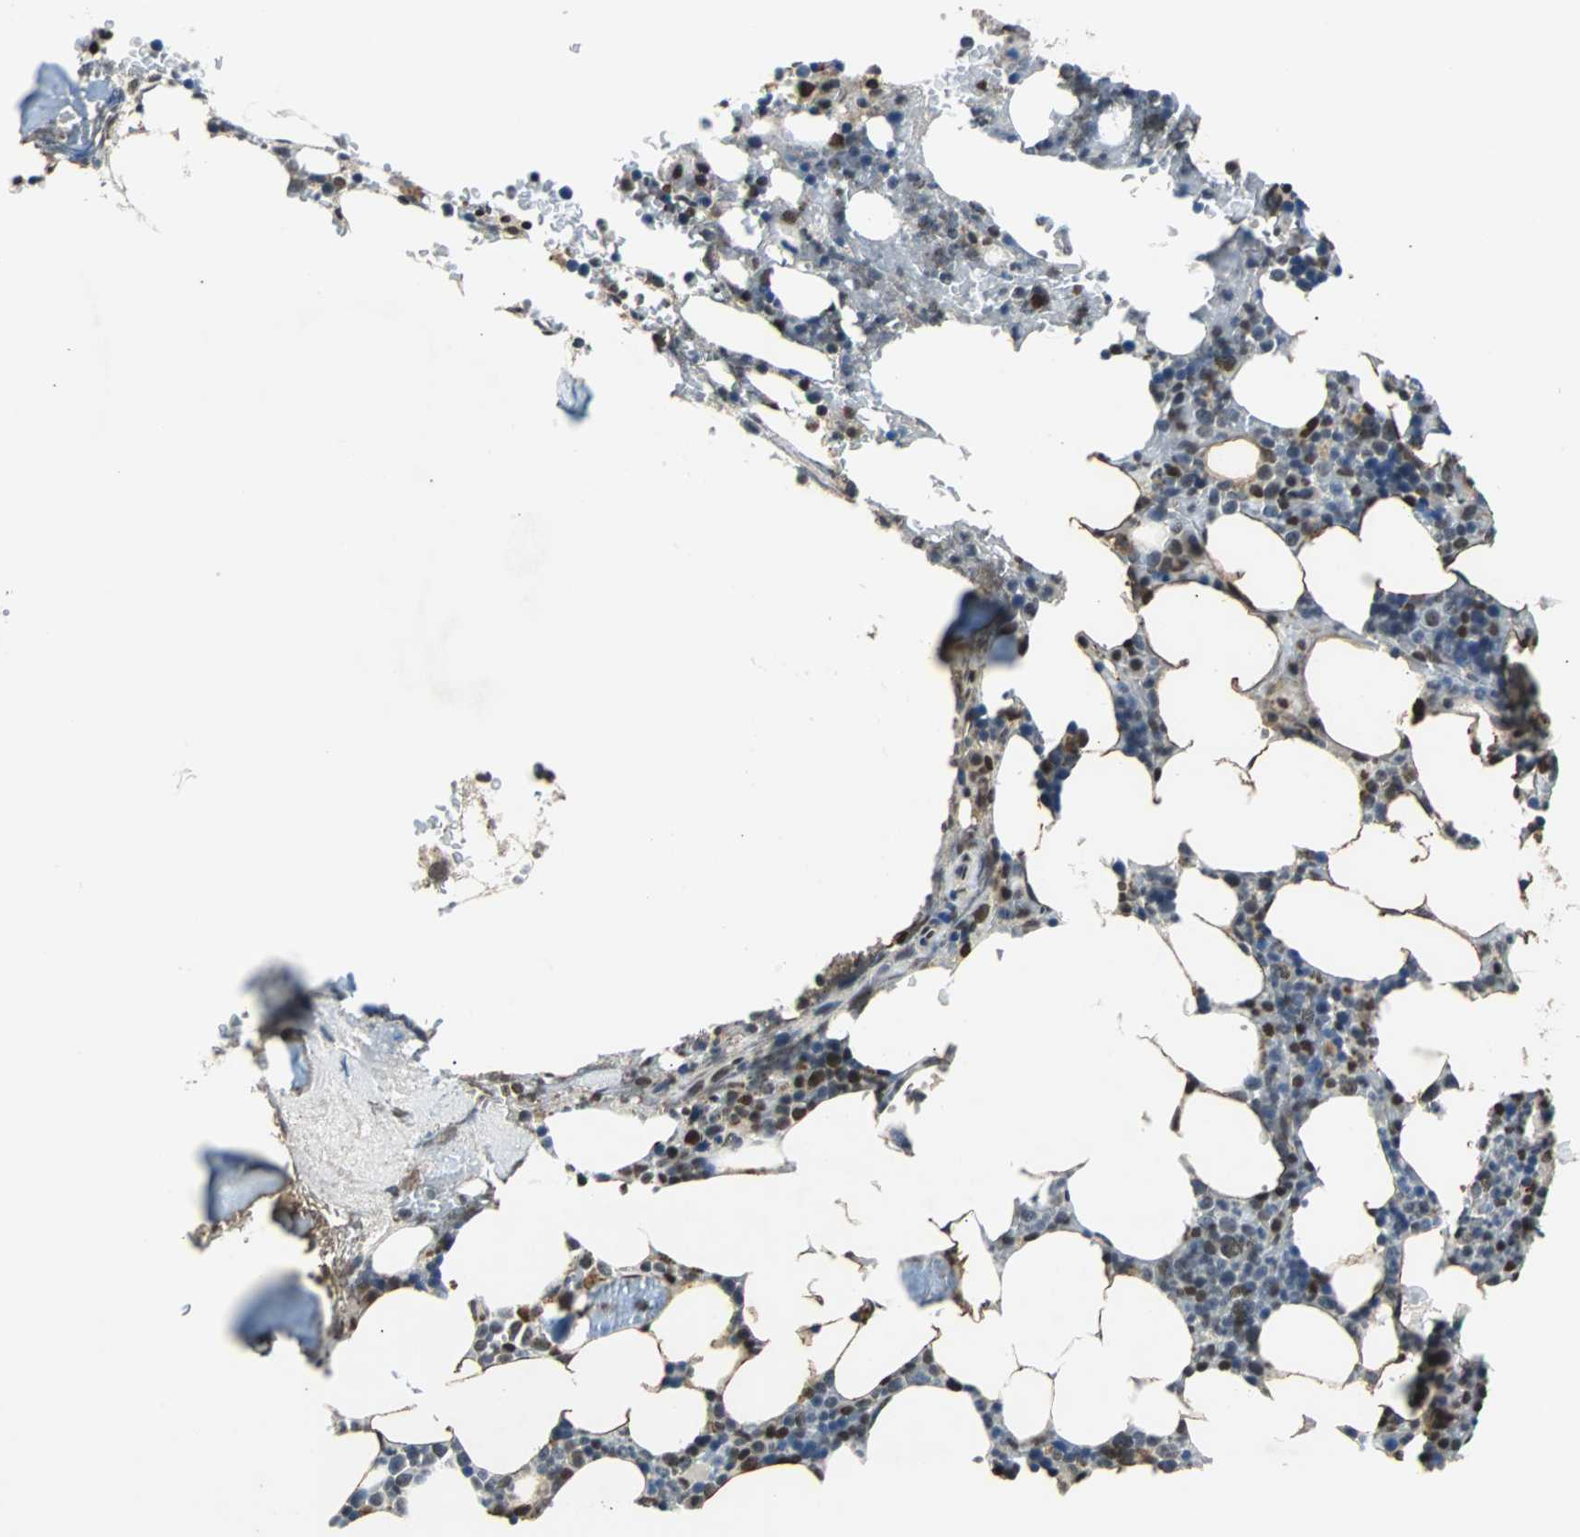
{"staining": {"intensity": "strong", "quantity": "<25%", "location": "nuclear"}, "tissue": "bone marrow", "cell_type": "Hematopoietic cells", "image_type": "normal", "snomed": [{"axis": "morphology", "description": "Normal tissue, NOS"}, {"axis": "topography", "description": "Bone marrow"}], "caption": "Immunohistochemical staining of normal human bone marrow exhibits <25% levels of strong nuclear protein positivity in approximately <25% of hematopoietic cells.", "gene": "PHC1", "patient": {"sex": "female", "age": 73}}